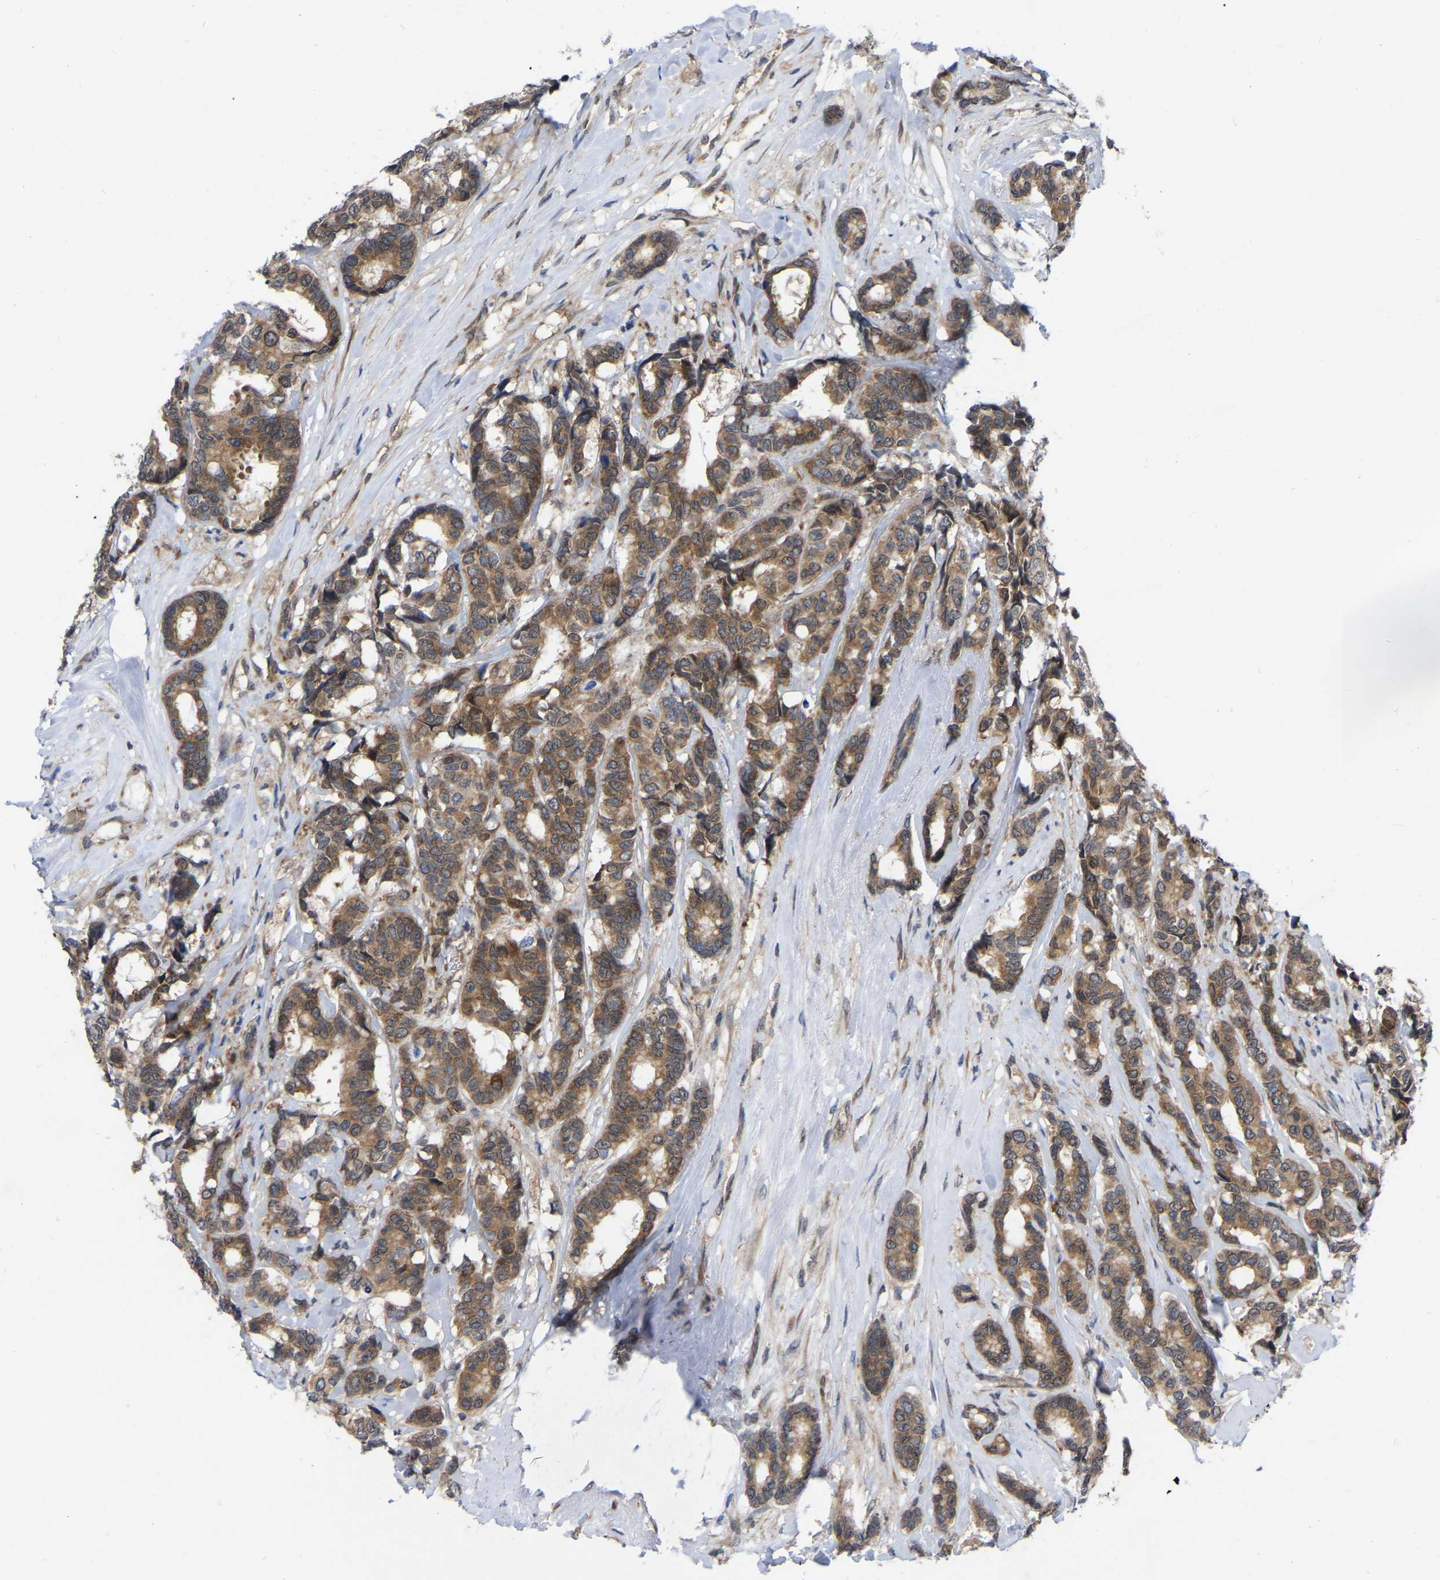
{"staining": {"intensity": "moderate", "quantity": ">75%", "location": "cytoplasmic/membranous"}, "tissue": "breast cancer", "cell_type": "Tumor cells", "image_type": "cancer", "snomed": [{"axis": "morphology", "description": "Duct carcinoma"}, {"axis": "topography", "description": "Breast"}], "caption": "Tumor cells exhibit moderate cytoplasmic/membranous staining in about >75% of cells in breast cancer (infiltrating ductal carcinoma).", "gene": "UBE4B", "patient": {"sex": "female", "age": 87}}